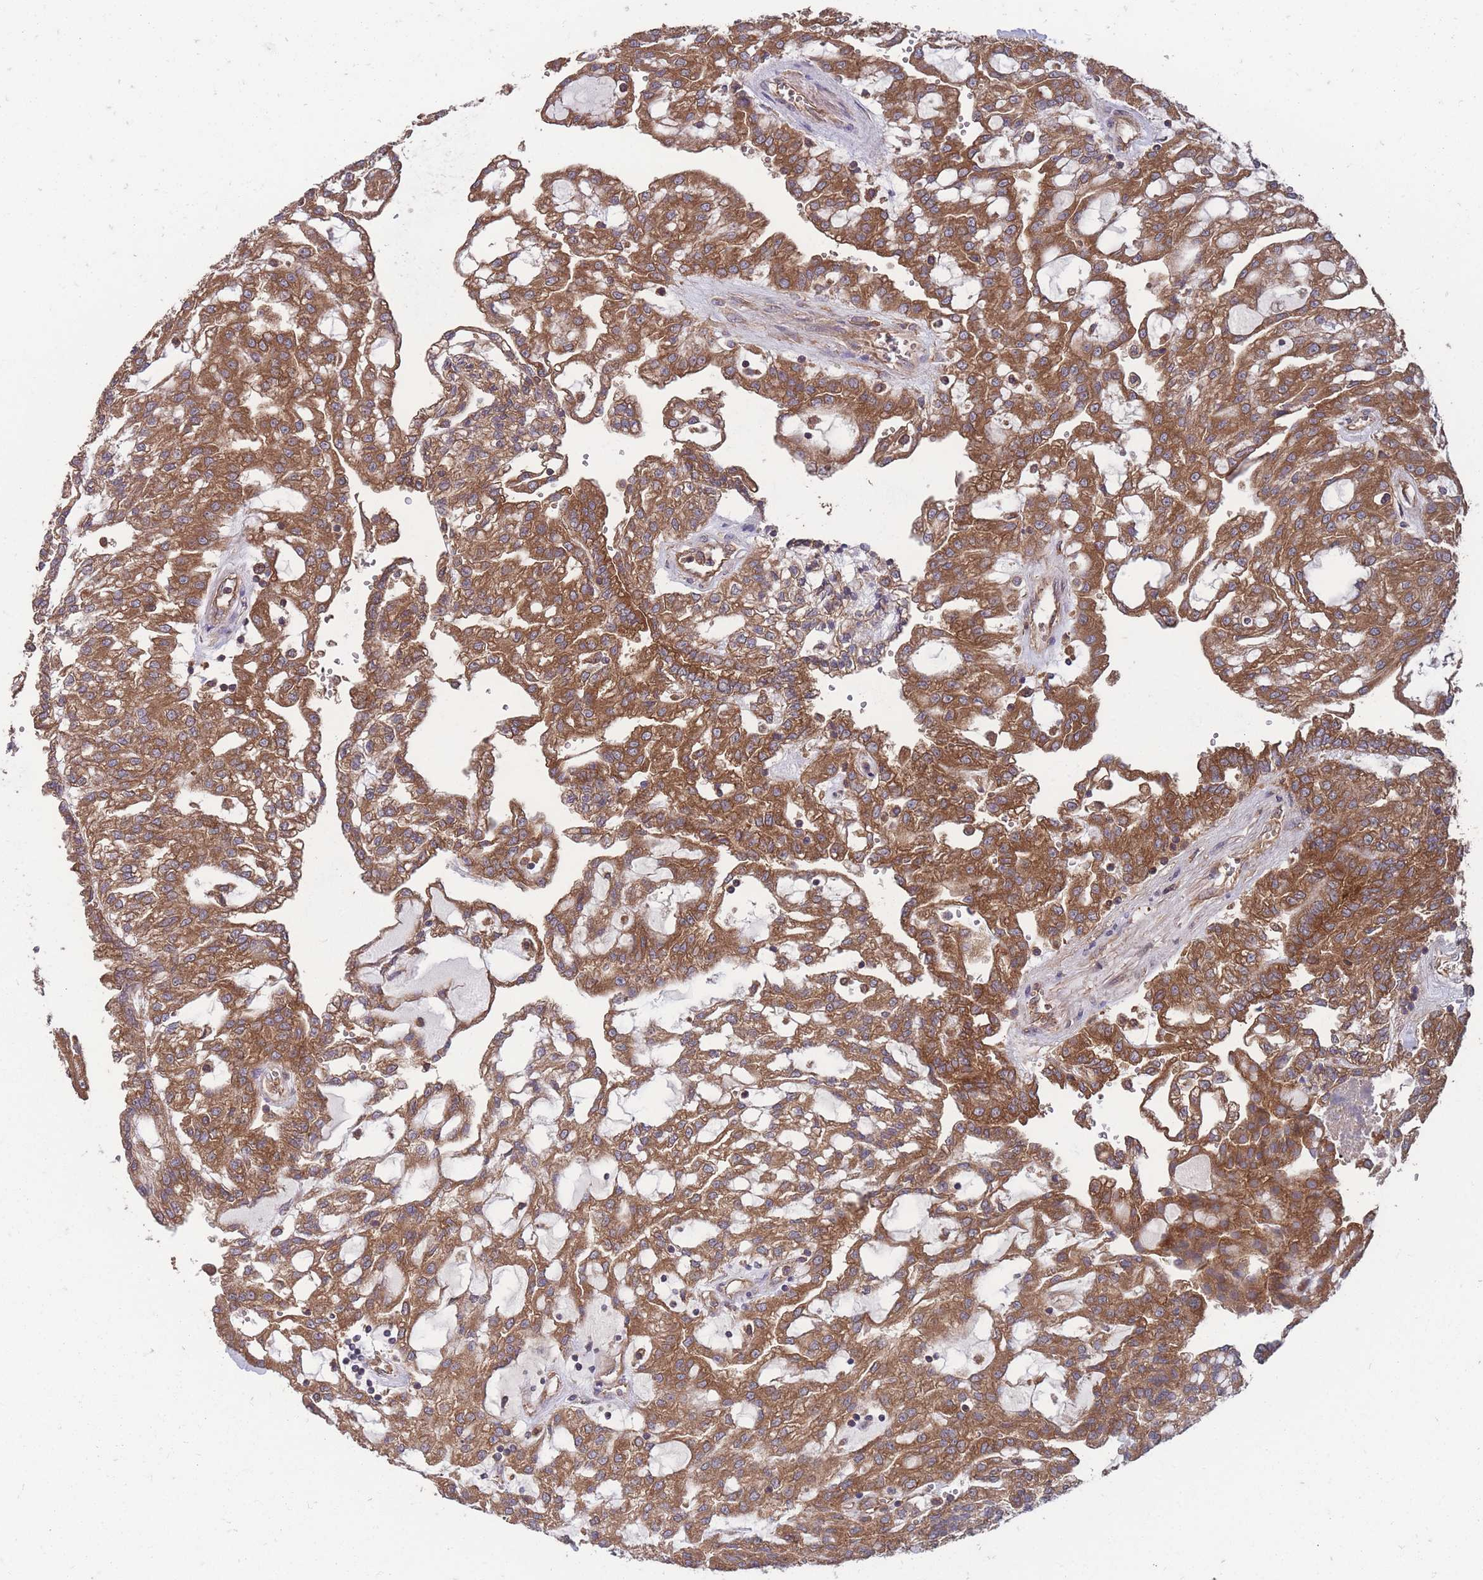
{"staining": {"intensity": "moderate", "quantity": ">75%", "location": "cytoplasmic/membranous"}, "tissue": "renal cancer", "cell_type": "Tumor cells", "image_type": "cancer", "snomed": [{"axis": "morphology", "description": "Adenocarcinoma, NOS"}, {"axis": "topography", "description": "Kidney"}], "caption": "Renal cancer stained for a protein (brown) displays moderate cytoplasmic/membranous positive expression in about >75% of tumor cells.", "gene": "ZPR1", "patient": {"sex": "male", "age": 63}}